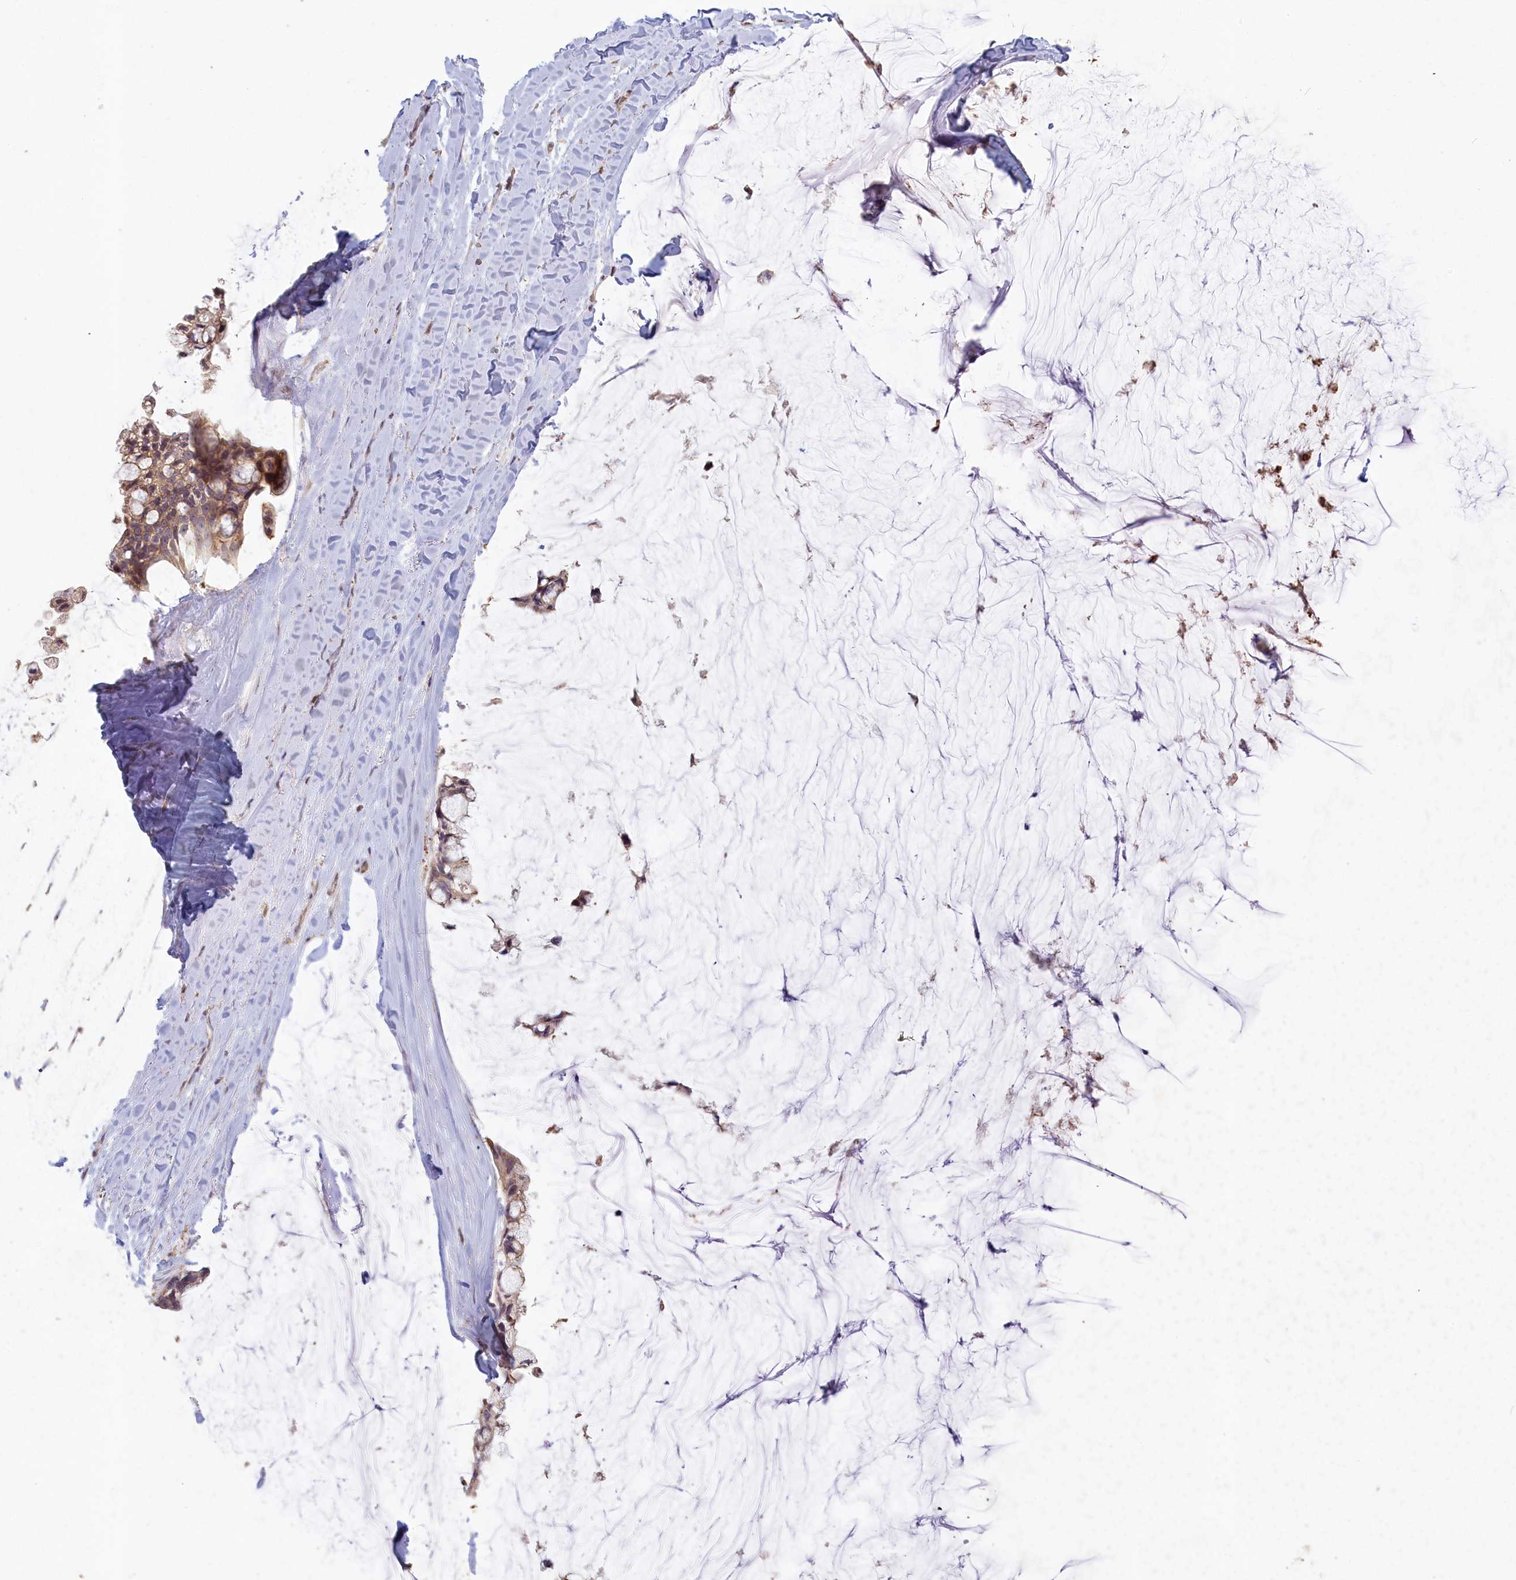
{"staining": {"intensity": "weak", "quantity": ">75%", "location": "cytoplasmic/membranous"}, "tissue": "ovarian cancer", "cell_type": "Tumor cells", "image_type": "cancer", "snomed": [{"axis": "morphology", "description": "Cystadenocarcinoma, mucinous, NOS"}, {"axis": "topography", "description": "Ovary"}], "caption": "A low amount of weak cytoplasmic/membranous positivity is appreciated in approximately >75% of tumor cells in ovarian cancer tissue.", "gene": "MADD", "patient": {"sex": "female", "age": 39}}